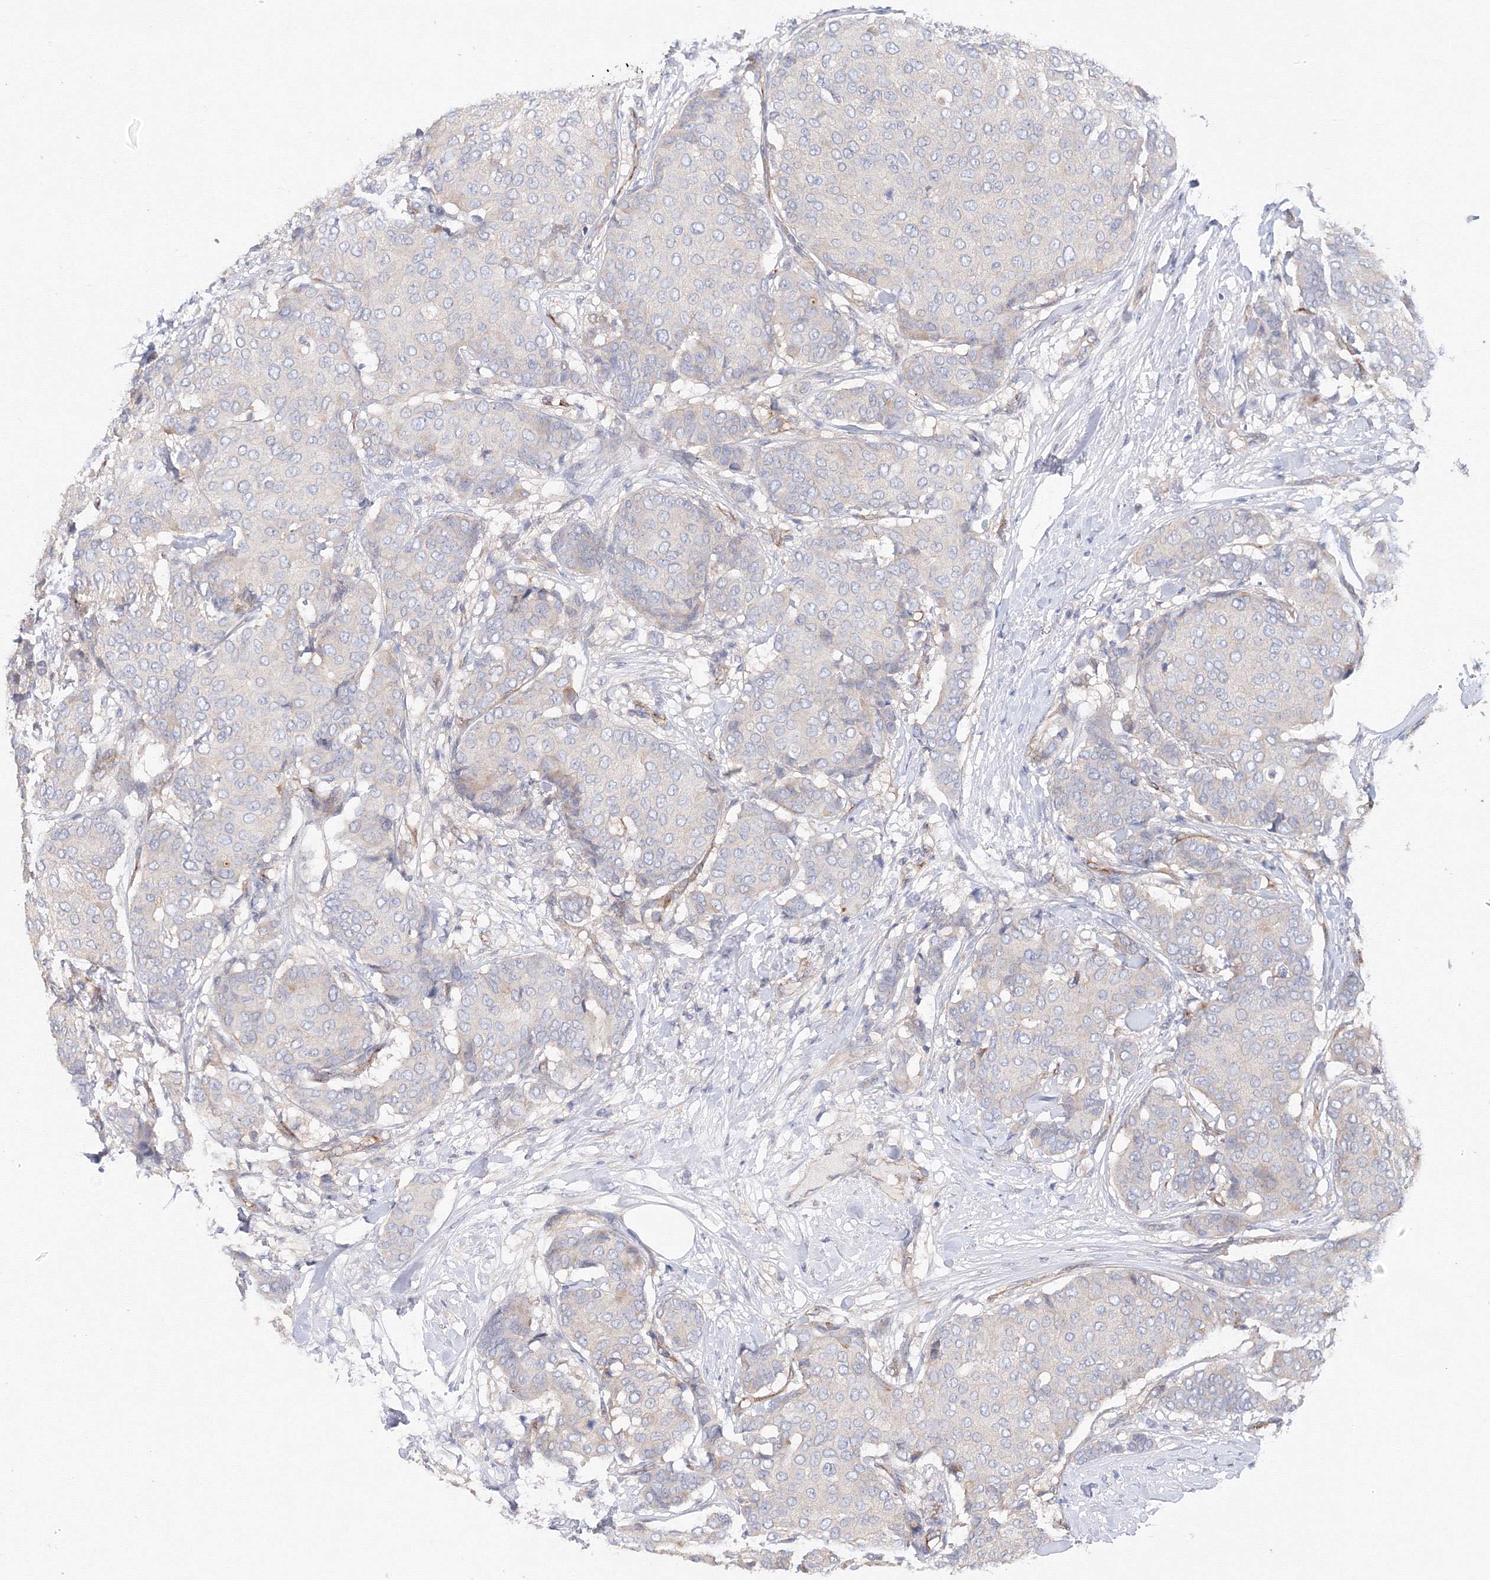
{"staining": {"intensity": "negative", "quantity": "none", "location": "none"}, "tissue": "breast cancer", "cell_type": "Tumor cells", "image_type": "cancer", "snomed": [{"axis": "morphology", "description": "Duct carcinoma"}, {"axis": "topography", "description": "Breast"}], "caption": "High magnification brightfield microscopy of breast invasive ductal carcinoma stained with DAB (brown) and counterstained with hematoxylin (blue): tumor cells show no significant staining.", "gene": "DIS3L2", "patient": {"sex": "female", "age": 75}}